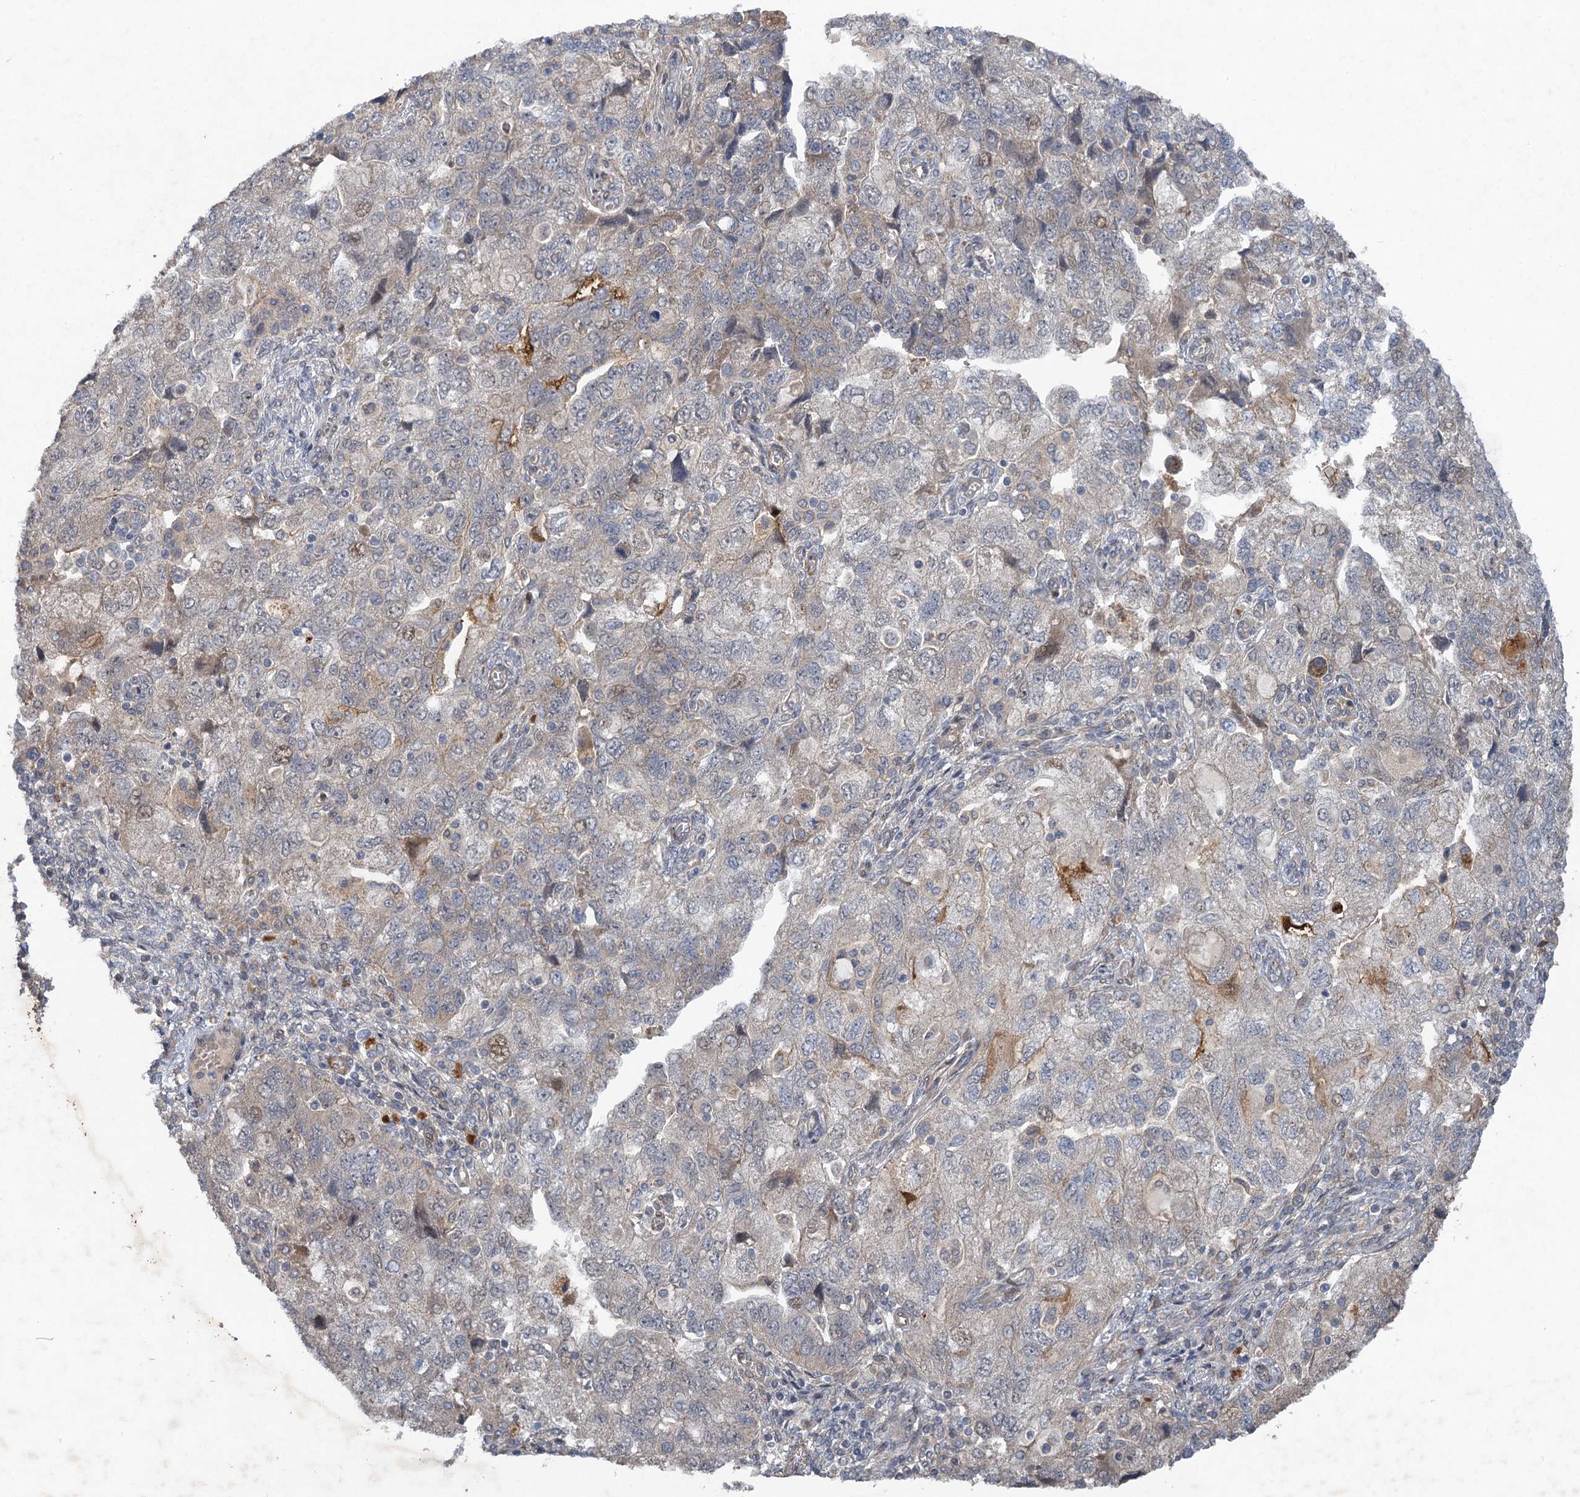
{"staining": {"intensity": "moderate", "quantity": "<25%", "location": "cytoplasmic/membranous"}, "tissue": "ovarian cancer", "cell_type": "Tumor cells", "image_type": "cancer", "snomed": [{"axis": "morphology", "description": "Carcinoma, NOS"}, {"axis": "morphology", "description": "Cystadenocarcinoma, serous, NOS"}, {"axis": "topography", "description": "Ovary"}], "caption": "Serous cystadenocarcinoma (ovarian) stained with a brown dye displays moderate cytoplasmic/membranous positive staining in approximately <25% of tumor cells.", "gene": "NUDT22", "patient": {"sex": "female", "age": 69}}